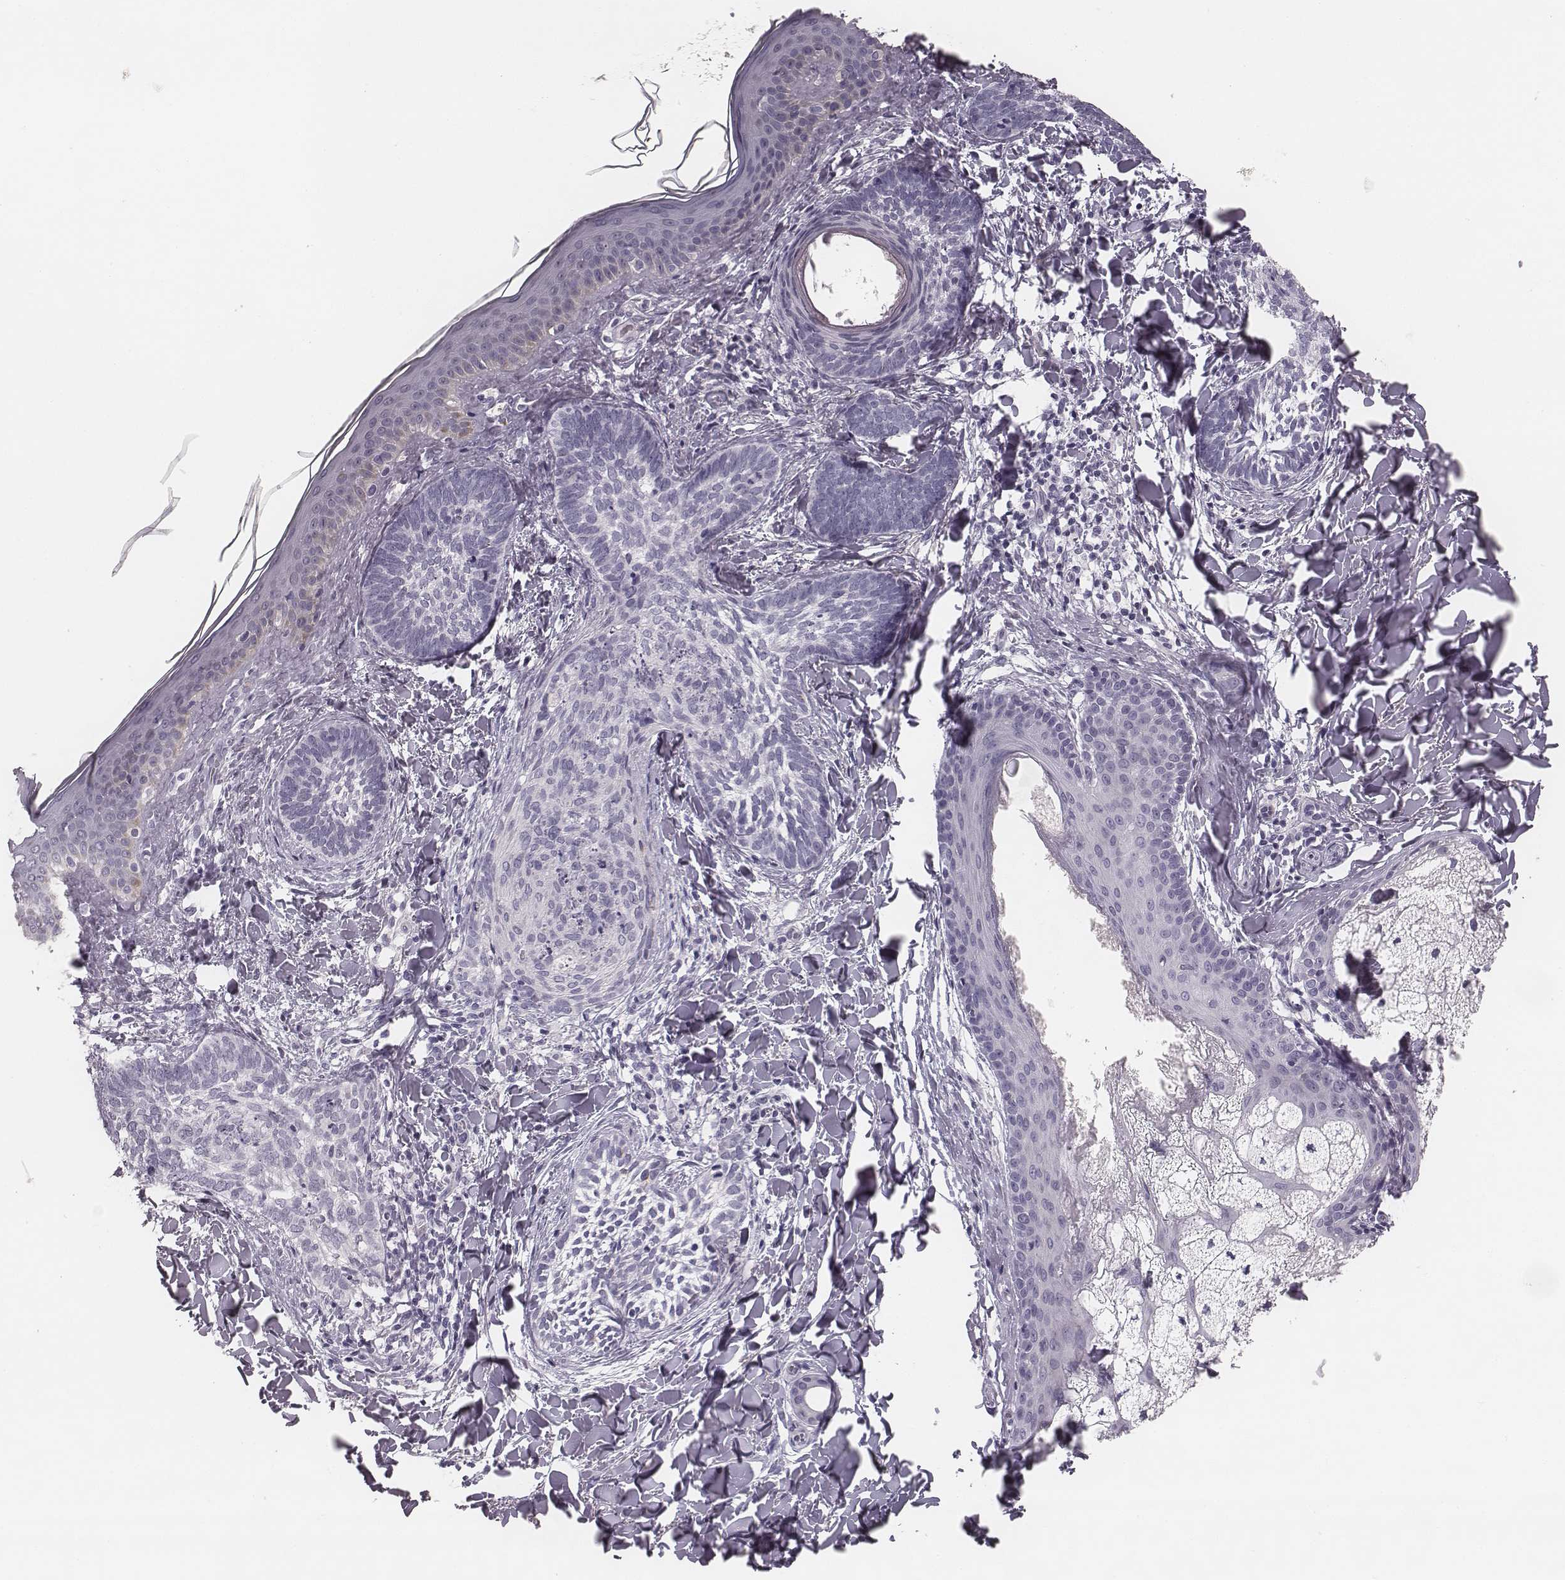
{"staining": {"intensity": "negative", "quantity": "none", "location": "none"}, "tissue": "skin cancer", "cell_type": "Tumor cells", "image_type": "cancer", "snomed": [{"axis": "morphology", "description": "Normal tissue, NOS"}, {"axis": "morphology", "description": "Basal cell carcinoma"}, {"axis": "topography", "description": "Skin"}], "caption": "High power microscopy histopathology image of an immunohistochemistry histopathology image of skin basal cell carcinoma, revealing no significant positivity in tumor cells.", "gene": "SPA17", "patient": {"sex": "male", "age": 46}}